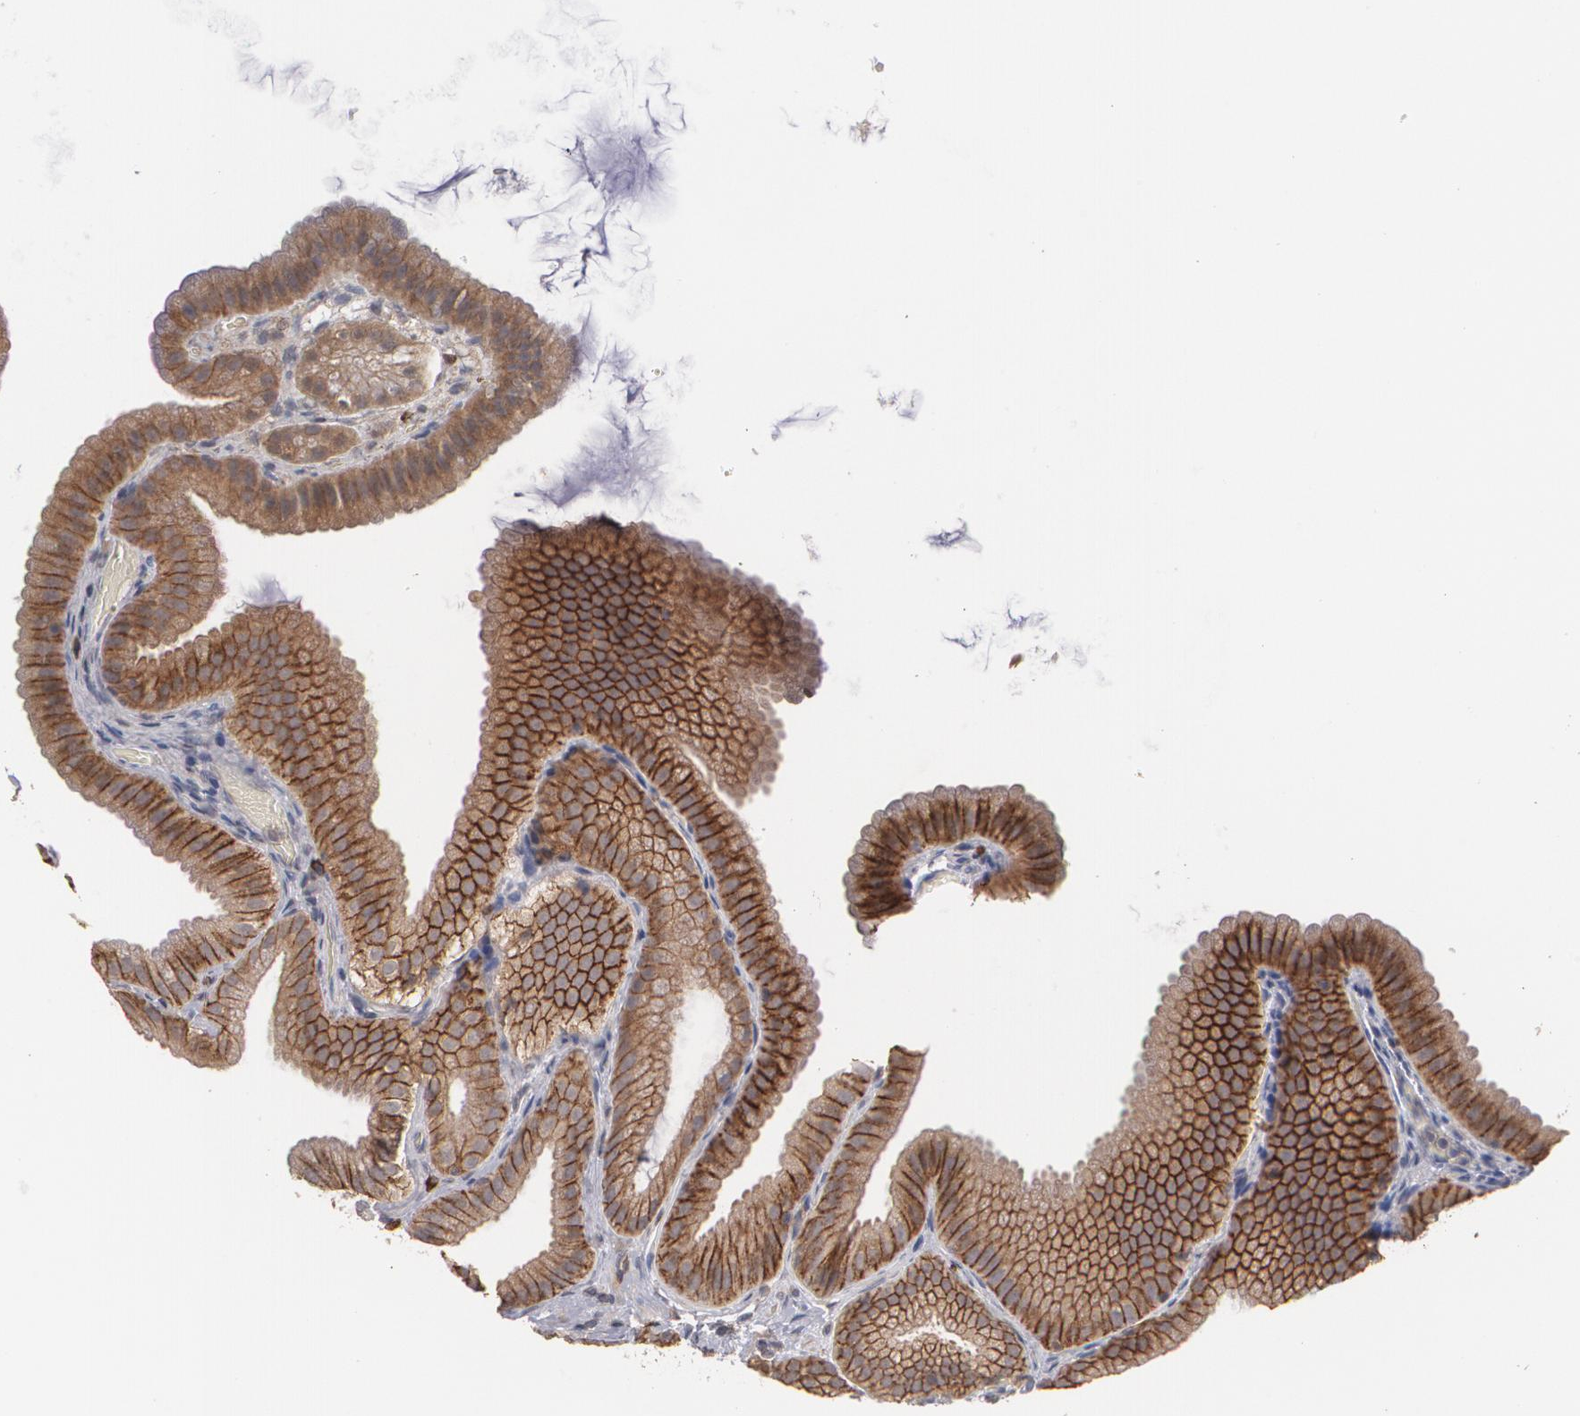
{"staining": {"intensity": "moderate", "quantity": ">75%", "location": "cytoplasmic/membranous"}, "tissue": "gallbladder", "cell_type": "Glandular cells", "image_type": "normal", "snomed": [{"axis": "morphology", "description": "Normal tissue, NOS"}, {"axis": "topography", "description": "Gallbladder"}], "caption": "Glandular cells demonstrate moderate cytoplasmic/membranous staining in about >75% of cells in unremarkable gallbladder. (Stains: DAB in brown, nuclei in blue, Microscopy: brightfield microscopy at high magnification).", "gene": "ARF6", "patient": {"sex": "female", "age": 63}}